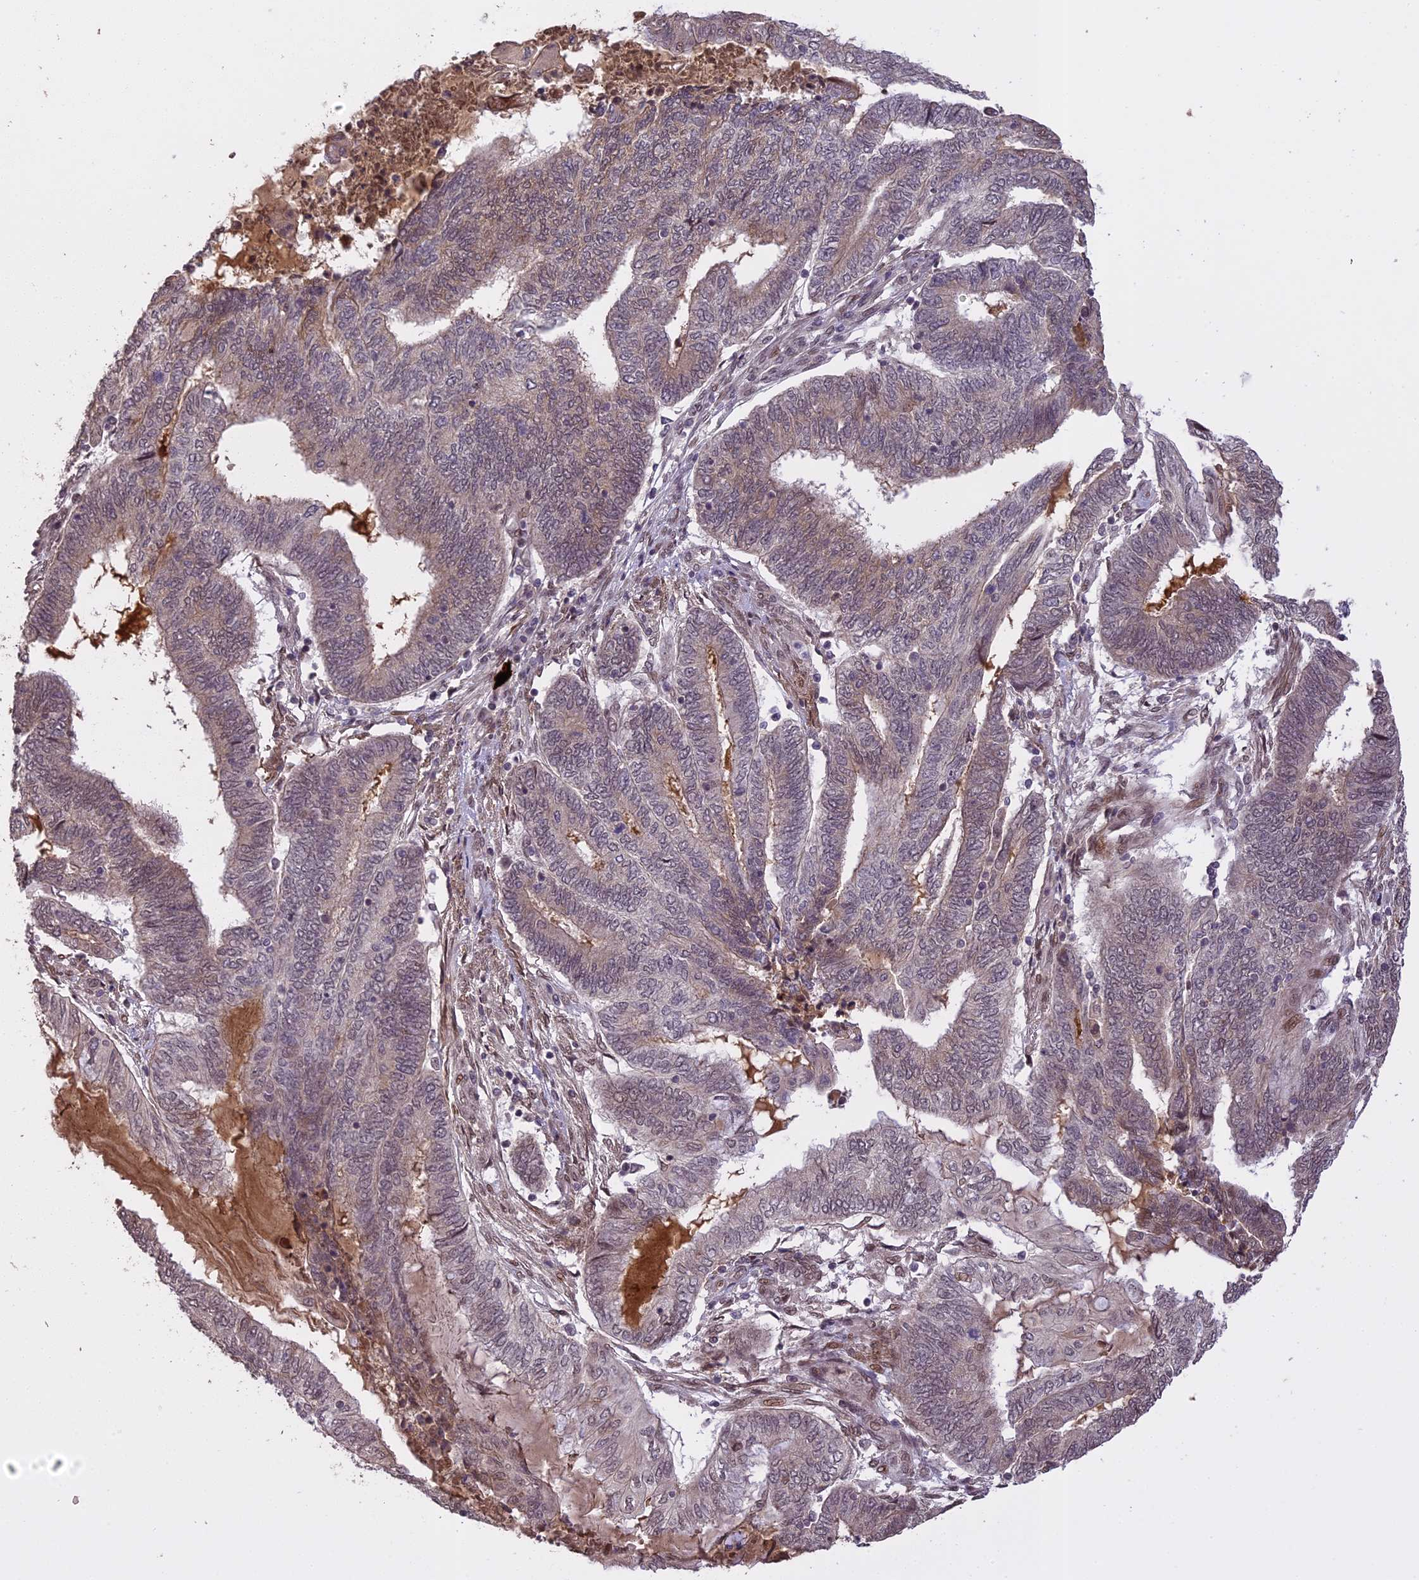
{"staining": {"intensity": "weak", "quantity": "<25%", "location": "cytoplasmic/membranous"}, "tissue": "endometrial cancer", "cell_type": "Tumor cells", "image_type": "cancer", "snomed": [{"axis": "morphology", "description": "Adenocarcinoma, NOS"}, {"axis": "topography", "description": "Uterus"}, {"axis": "topography", "description": "Endometrium"}], "caption": "High power microscopy histopathology image of an immunohistochemistry (IHC) histopathology image of adenocarcinoma (endometrial), revealing no significant expression in tumor cells.", "gene": "PRELID2", "patient": {"sex": "female", "age": 70}}